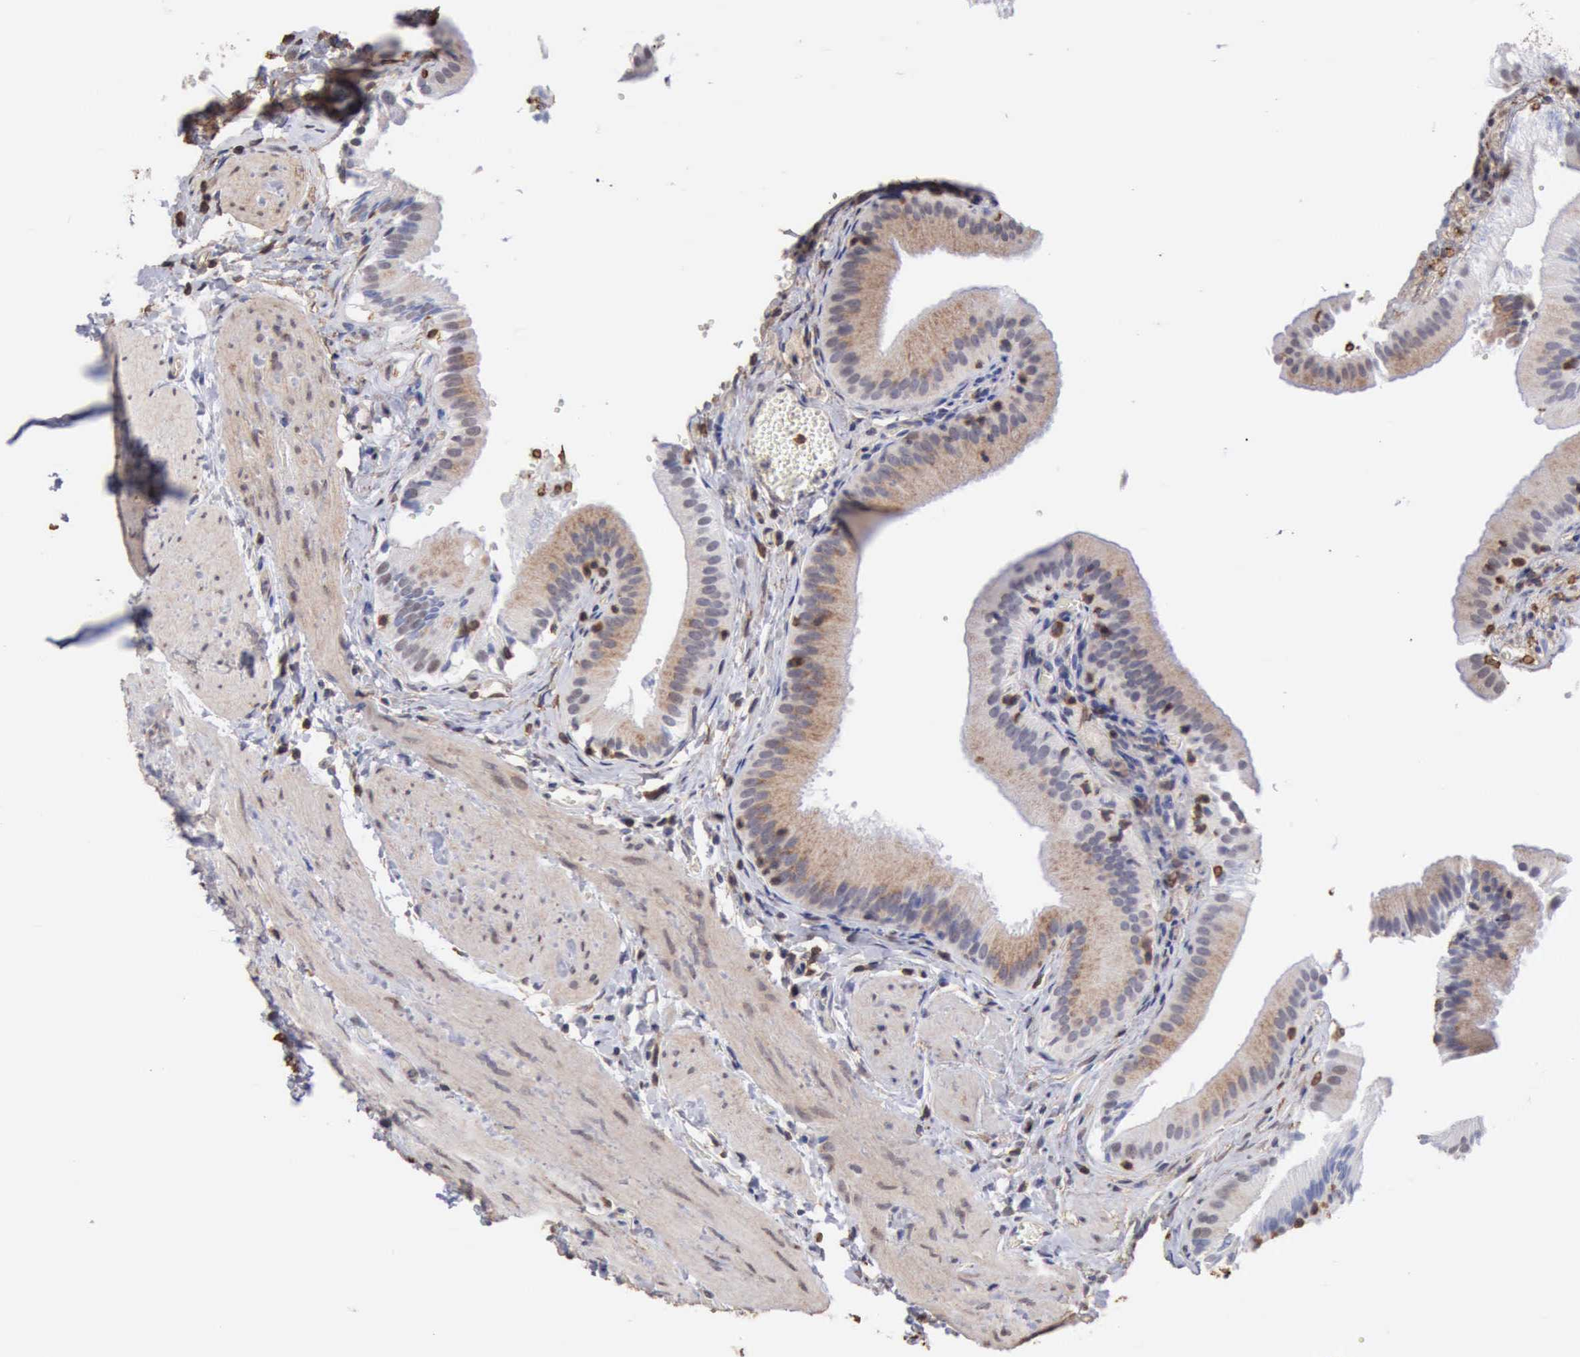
{"staining": {"intensity": "weak", "quantity": "25%-75%", "location": "cytoplasmic/membranous"}, "tissue": "gallbladder", "cell_type": "Glandular cells", "image_type": "normal", "snomed": [{"axis": "morphology", "description": "Normal tissue, NOS"}, {"axis": "topography", "description": "Gallbladder"}], "caption": "High-power microscopy captured an immunohistochemistry histopathology image of normal gallbladder, revealing weak cytoplasmic/membranous expression in approximately 25%-75% of glandular cells. The staining is performed using DAB brown chromogen to label protein expression. The nuclei are counter-stained blue using hematoxylin.", "gene": "GPR101", "patient": {"sex": "female", "age": 24}}